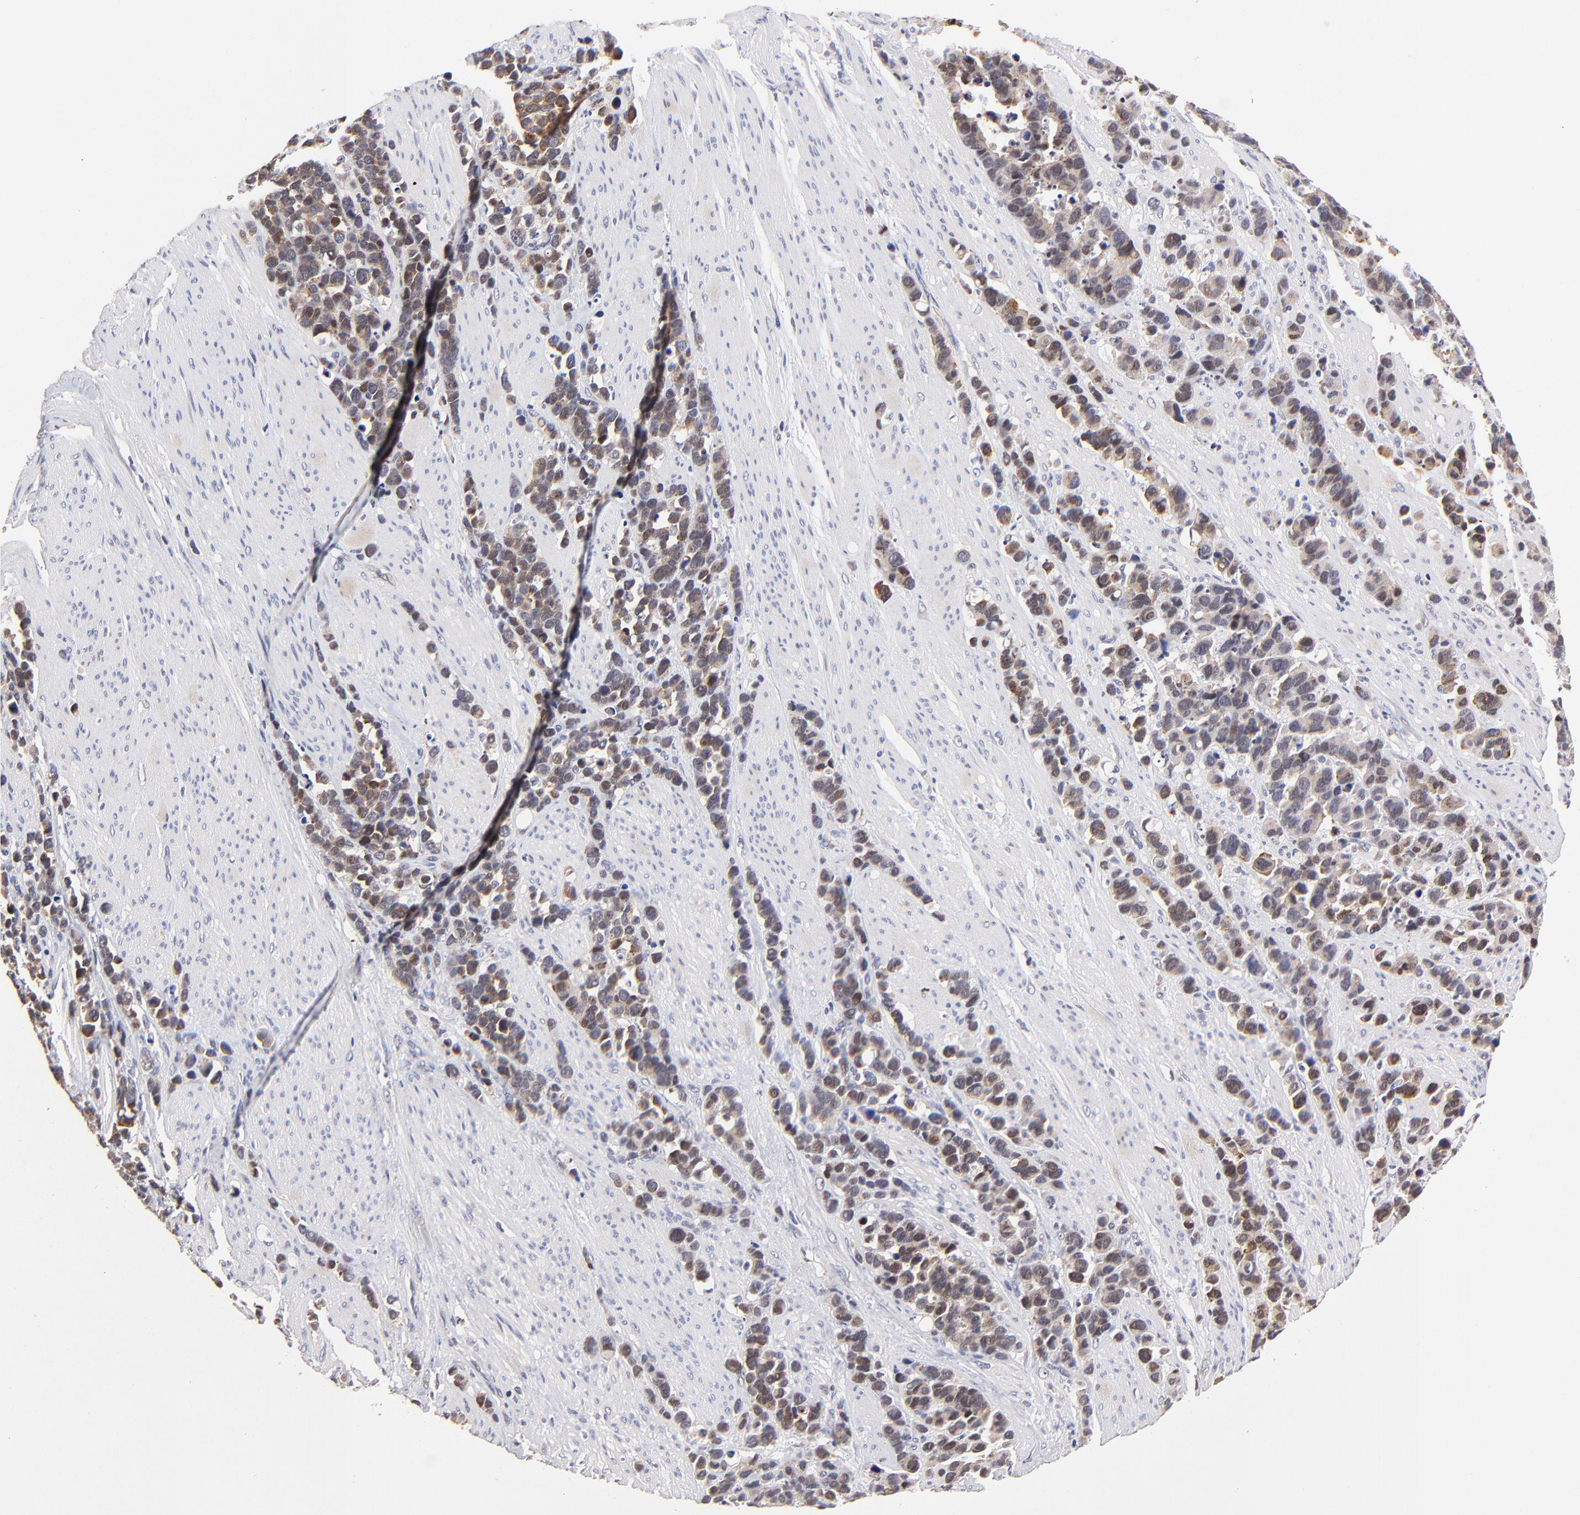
{"staining": {"intensity": "moderate", "quantity": ">75%", "location": "cytoplasmic/membranous"}, "tissue": "stomach cancer", "cell_type": "Tumor cells", "image_type": "cancer", "snomed": [{"axis": "morphology", "description": "Adenocarcinoma, NOS"}, {"axis": "topography", "description": "Stomach, upper"}], "caption": "This histopathology image demonstrates immunohistochemistry (IHC) staining of adenocarcinoma (stomach), with medium moderate cytoplasmic/membranous staining in about >75% of tumor cells.", "gene": "ZNF155", "patient": {"sex": "male", "age": 71}}